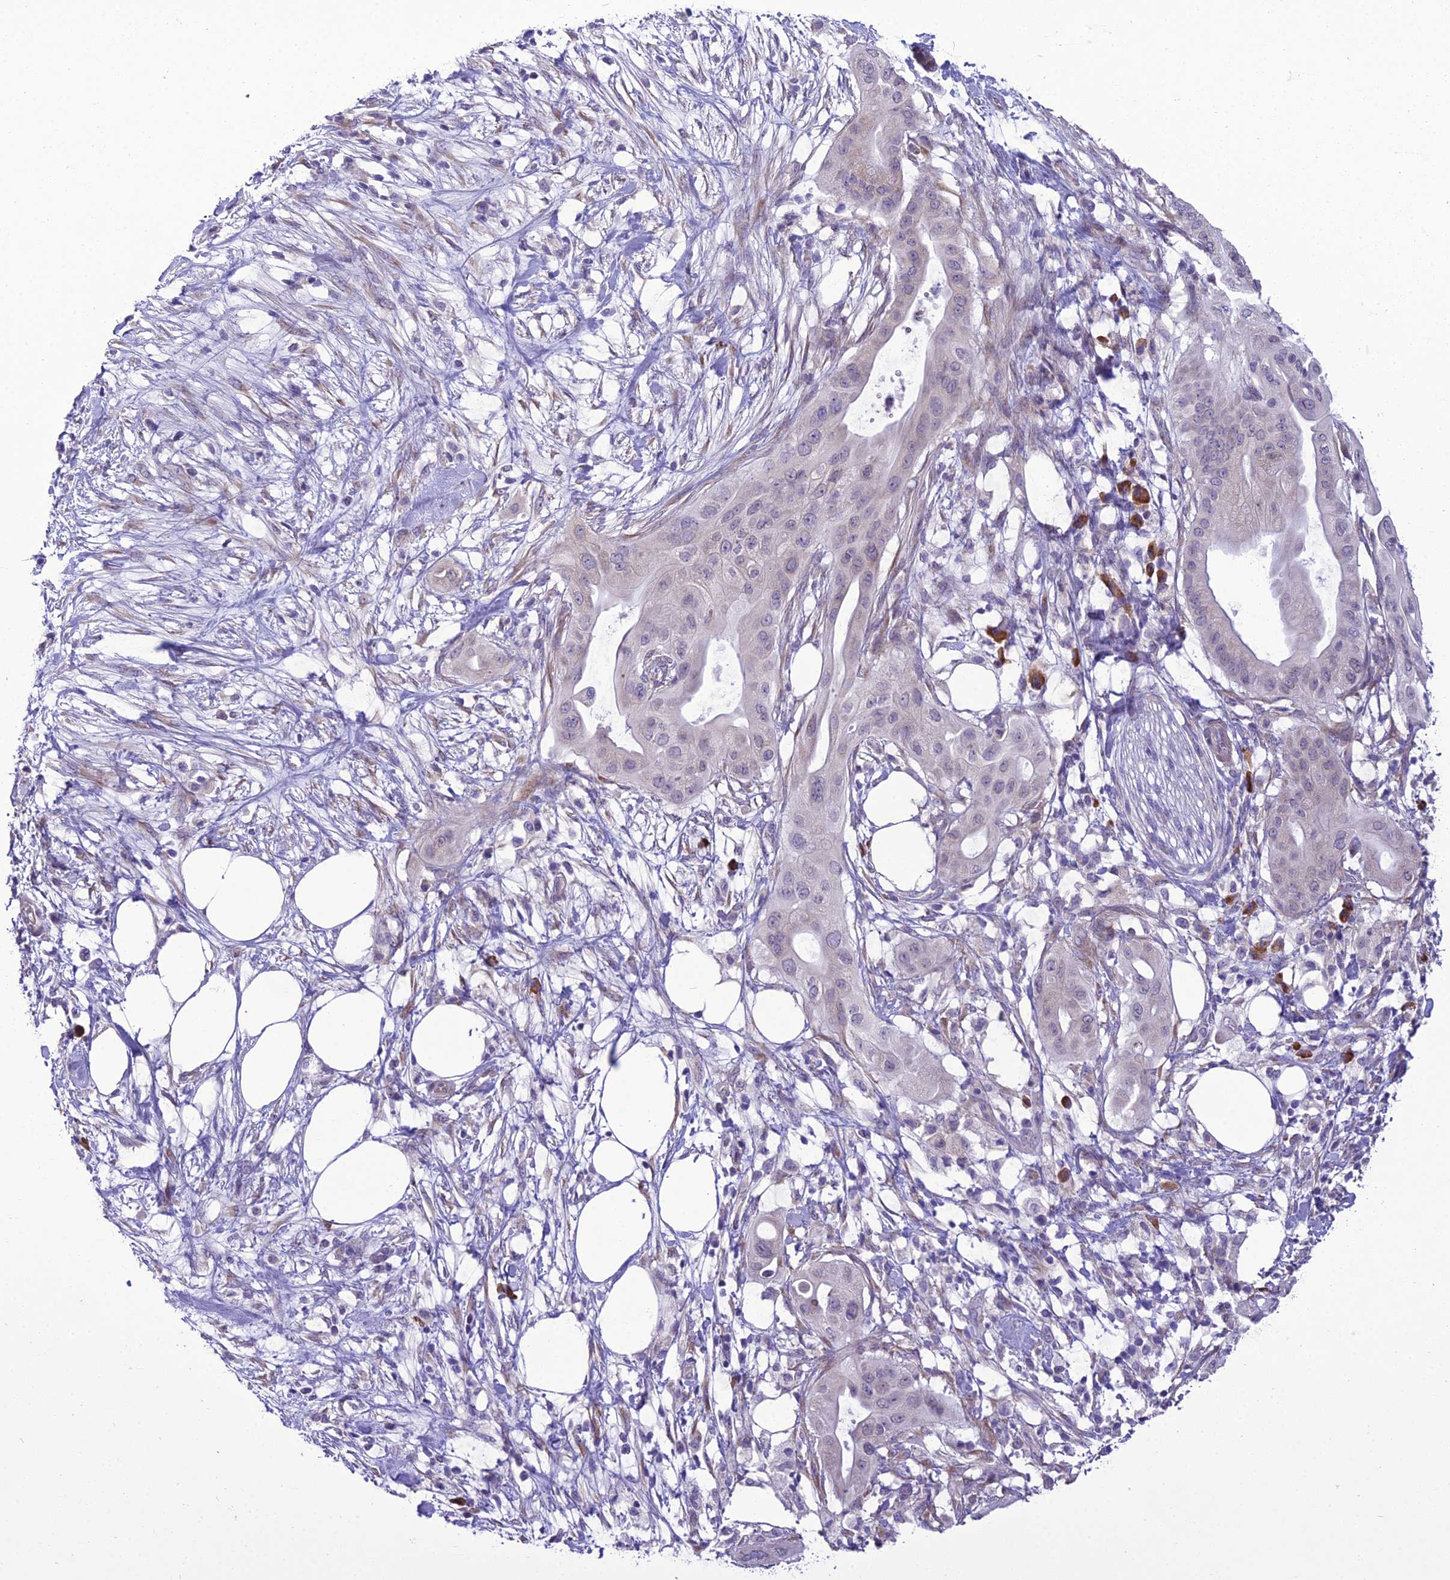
{"staining": {"intensity": "negative", "quantity": "none", "location": "none"}, "tissue": "pancreatic cancer", "cell_type": "Tumor cells", "image_type": "cancer", "snomed": [{"axis": "morphology", "description": "Adenocarcinoma, NOS"}, {"axis": "topography", "description": "Pancreas"}], "caption": "Histopathology image shows no significant protein positivity in tumor cells of pancreatic adenocarcinoma. (DAB (3,3'-diaminobenzidine) immunohistochemistry (IHC) visualized using brightfield microscopy, high magnification).", "gene": "NEURL2", "patient": {"sex": "male", "age": 68}}